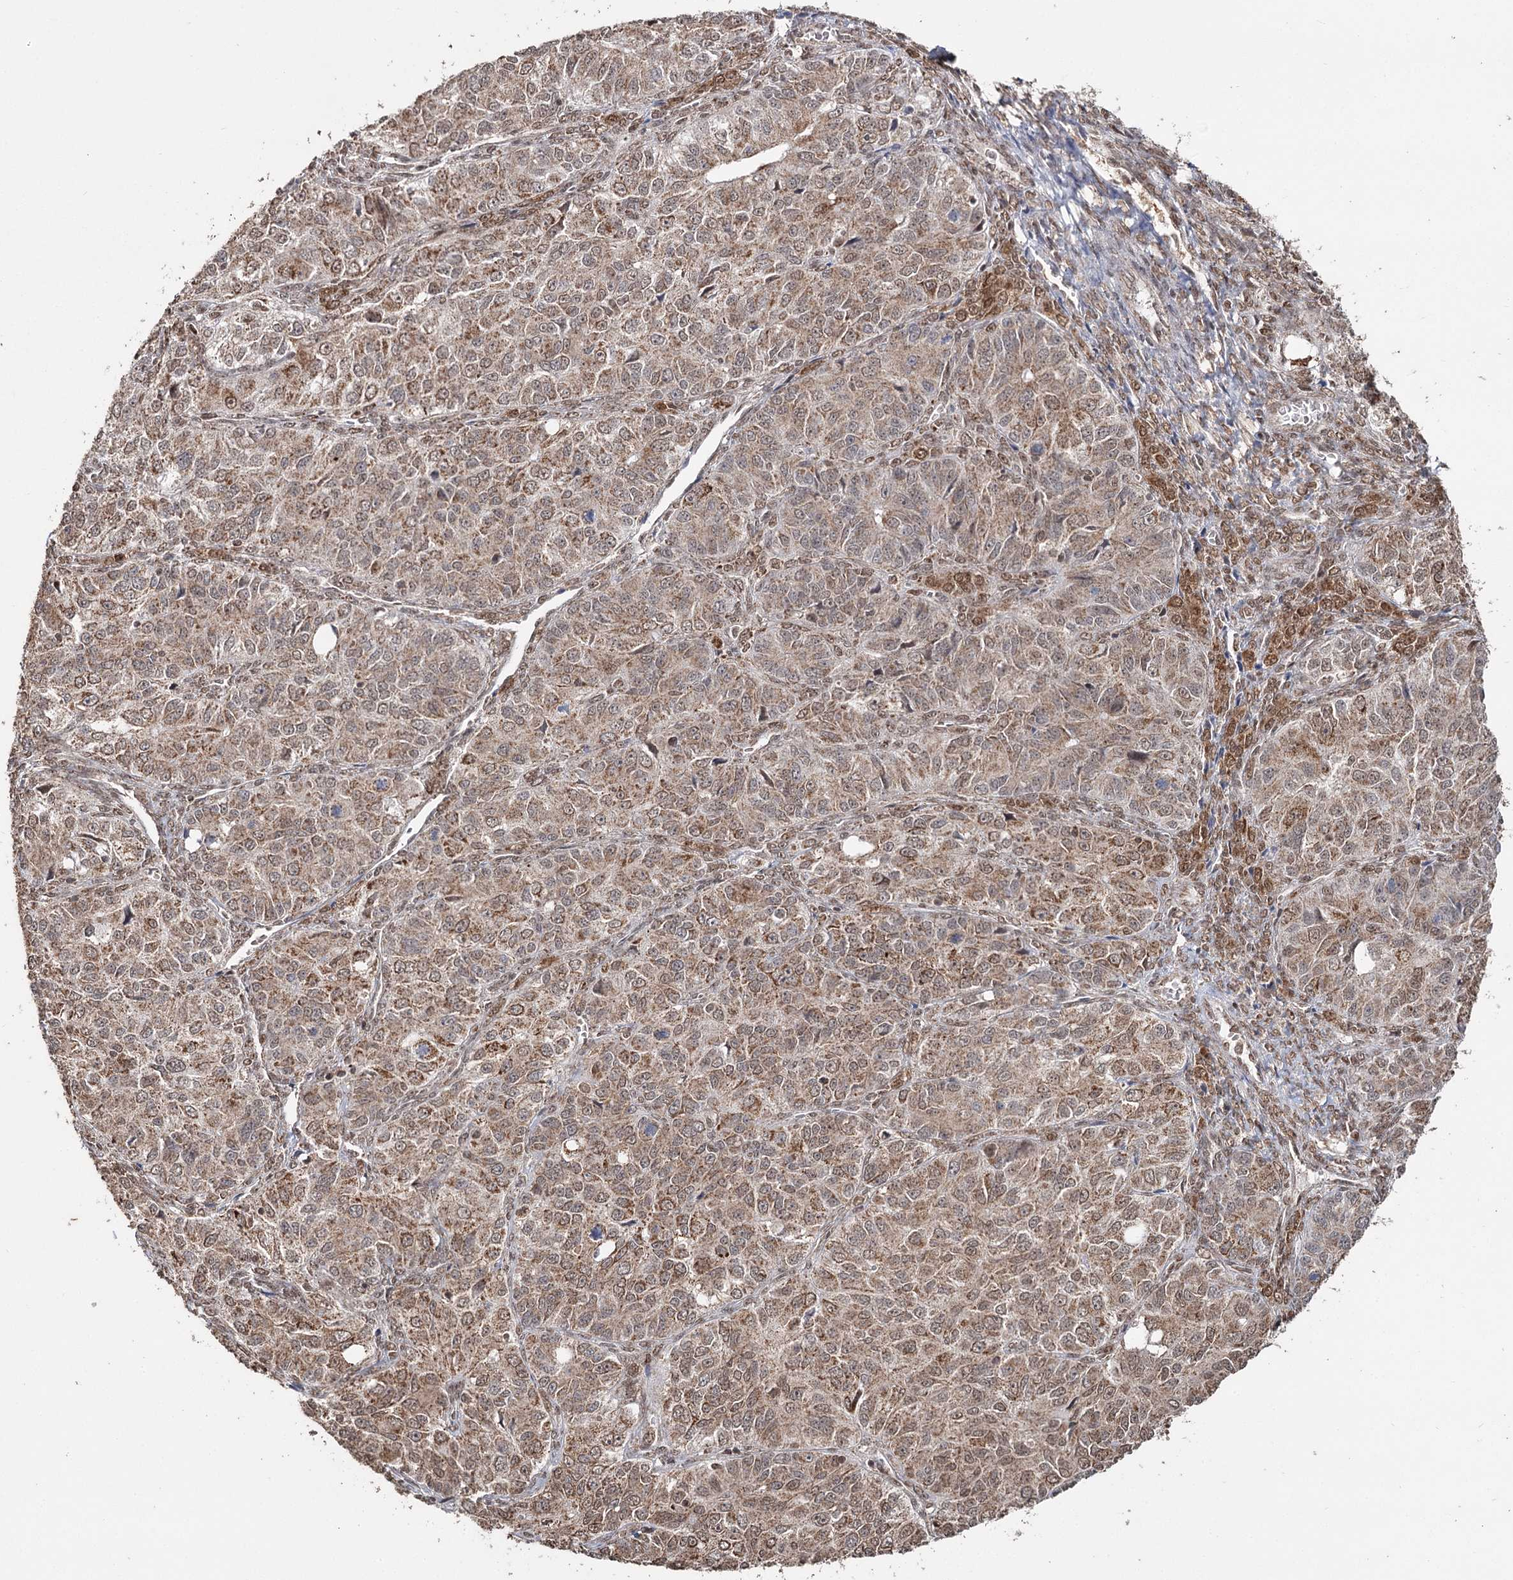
{"staining": {"intensity": "moderate", "quantity": ">75%", "location": "cytoplasmic/membranous,nuclear"}, "tissue": "ovarian cancer", "cell_type": "Tumor cells", "image_type": "cancer", "snomed": [{"axis": "morphology", "description": "Carcinoma, endometroid"}, {"axis": "topography", "description": "Ovary"}], "caption": "This is an image of immunohistochemistry (IHC) staining of ovarian cancer (endometroid carcinoma), which shows moderate expression in the cytoplasmic/membranous and nuclear of tumor cells.", "gene": "PDHX", "patient": {"sex": "female", "age": 51}}